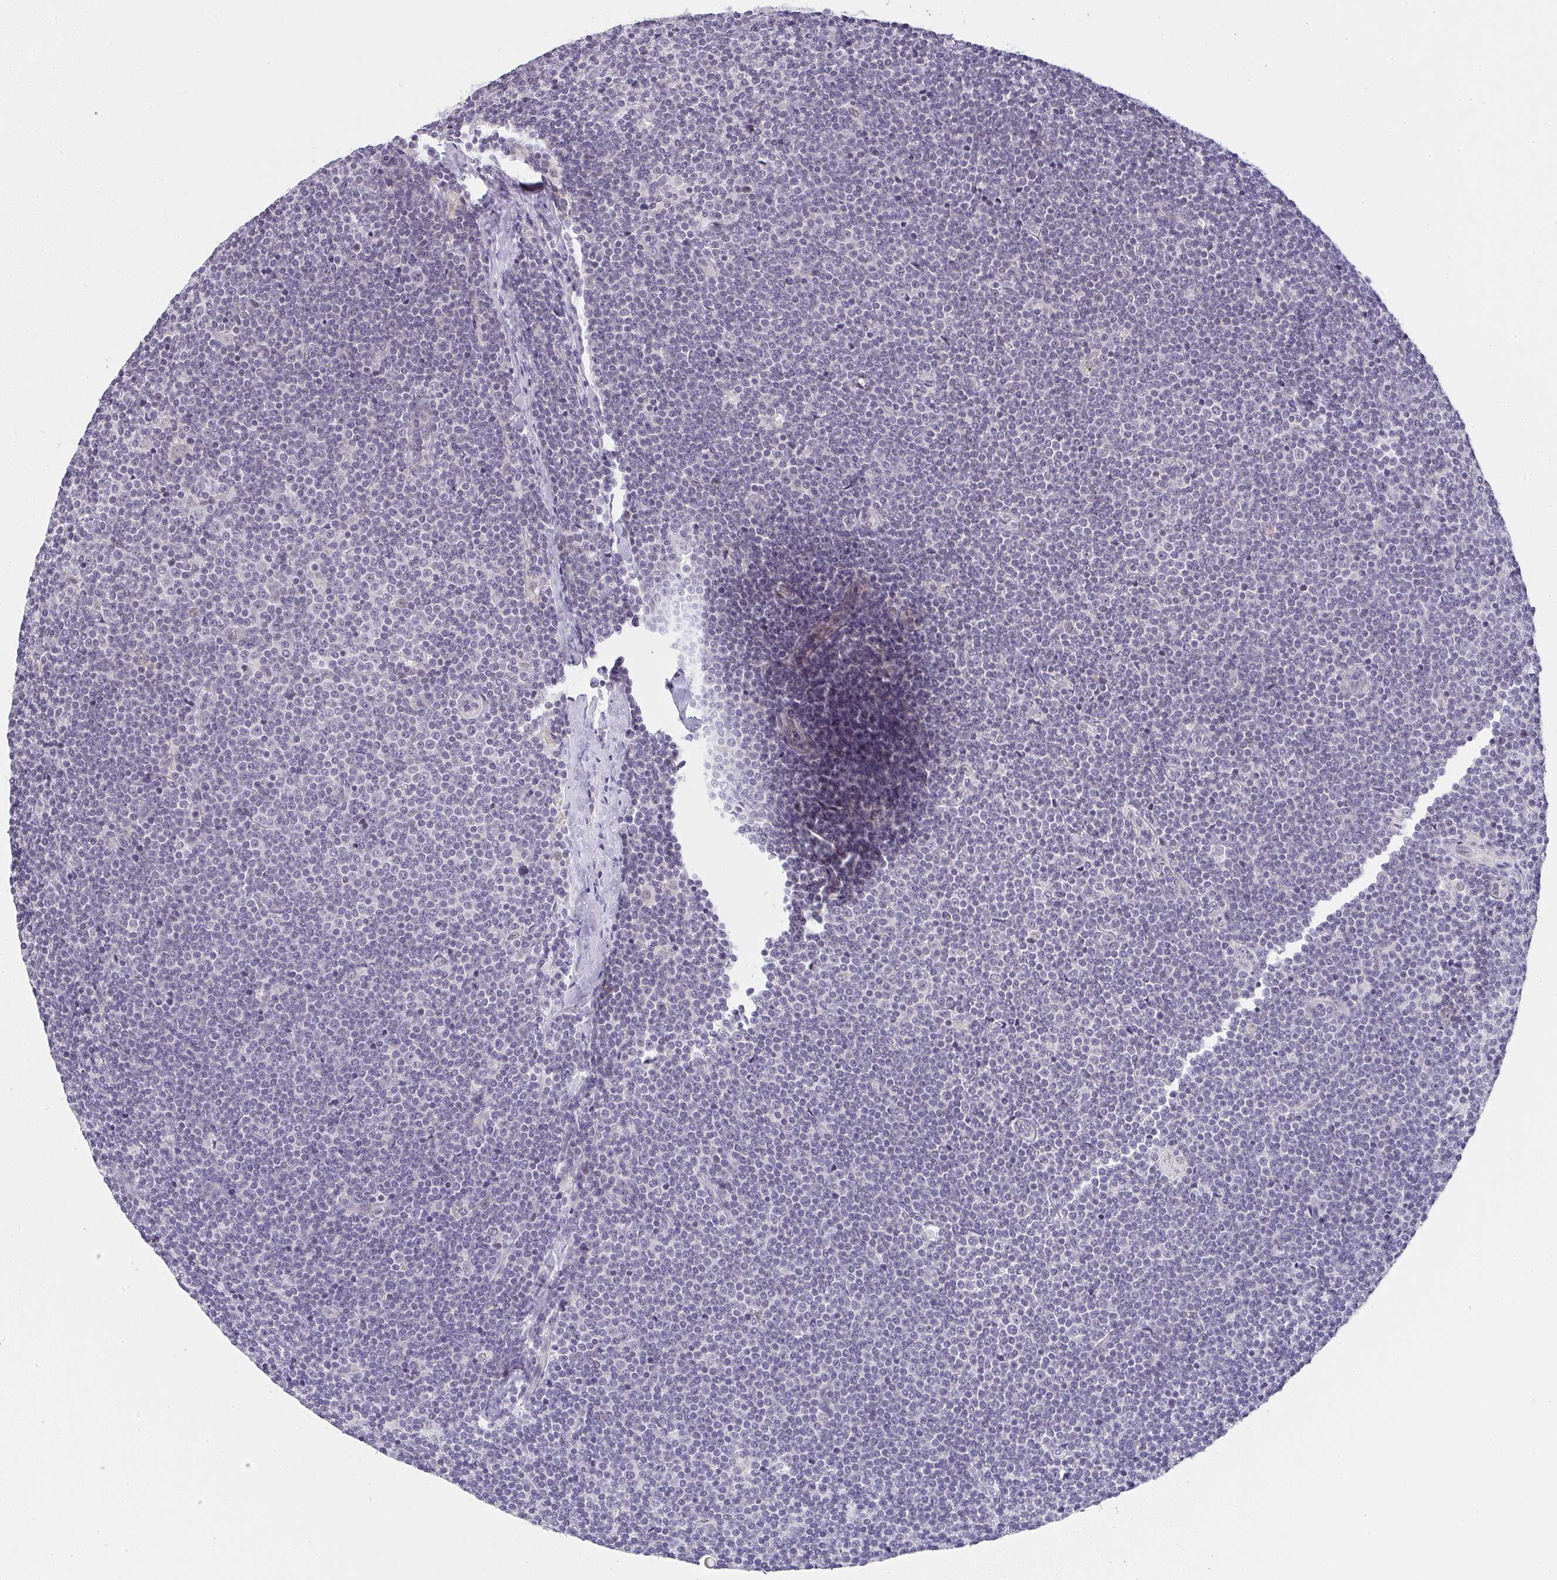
{"staining": {"intensity": "negative", "quantity": "none", "location": "none"}, "tissue": "lymphoma", "cell_type": "Tumor cells", "image_type": "cancer", "snomed": [{"axis": "morphology", "description": "Malignant lymphoma, non-Hodgkin's type, Low grade"}, {"axis": "topography", "description": "Lymph node"}], "caption": "IHC image of neoplastic tissue: malignant lymphoma, non-Hodgkin's type (low-grade) stained with DAB displays no significant protein expression in tumor cells.", "gene": "CACNA1S", "patient": {"sex": "male", "age": 48}}